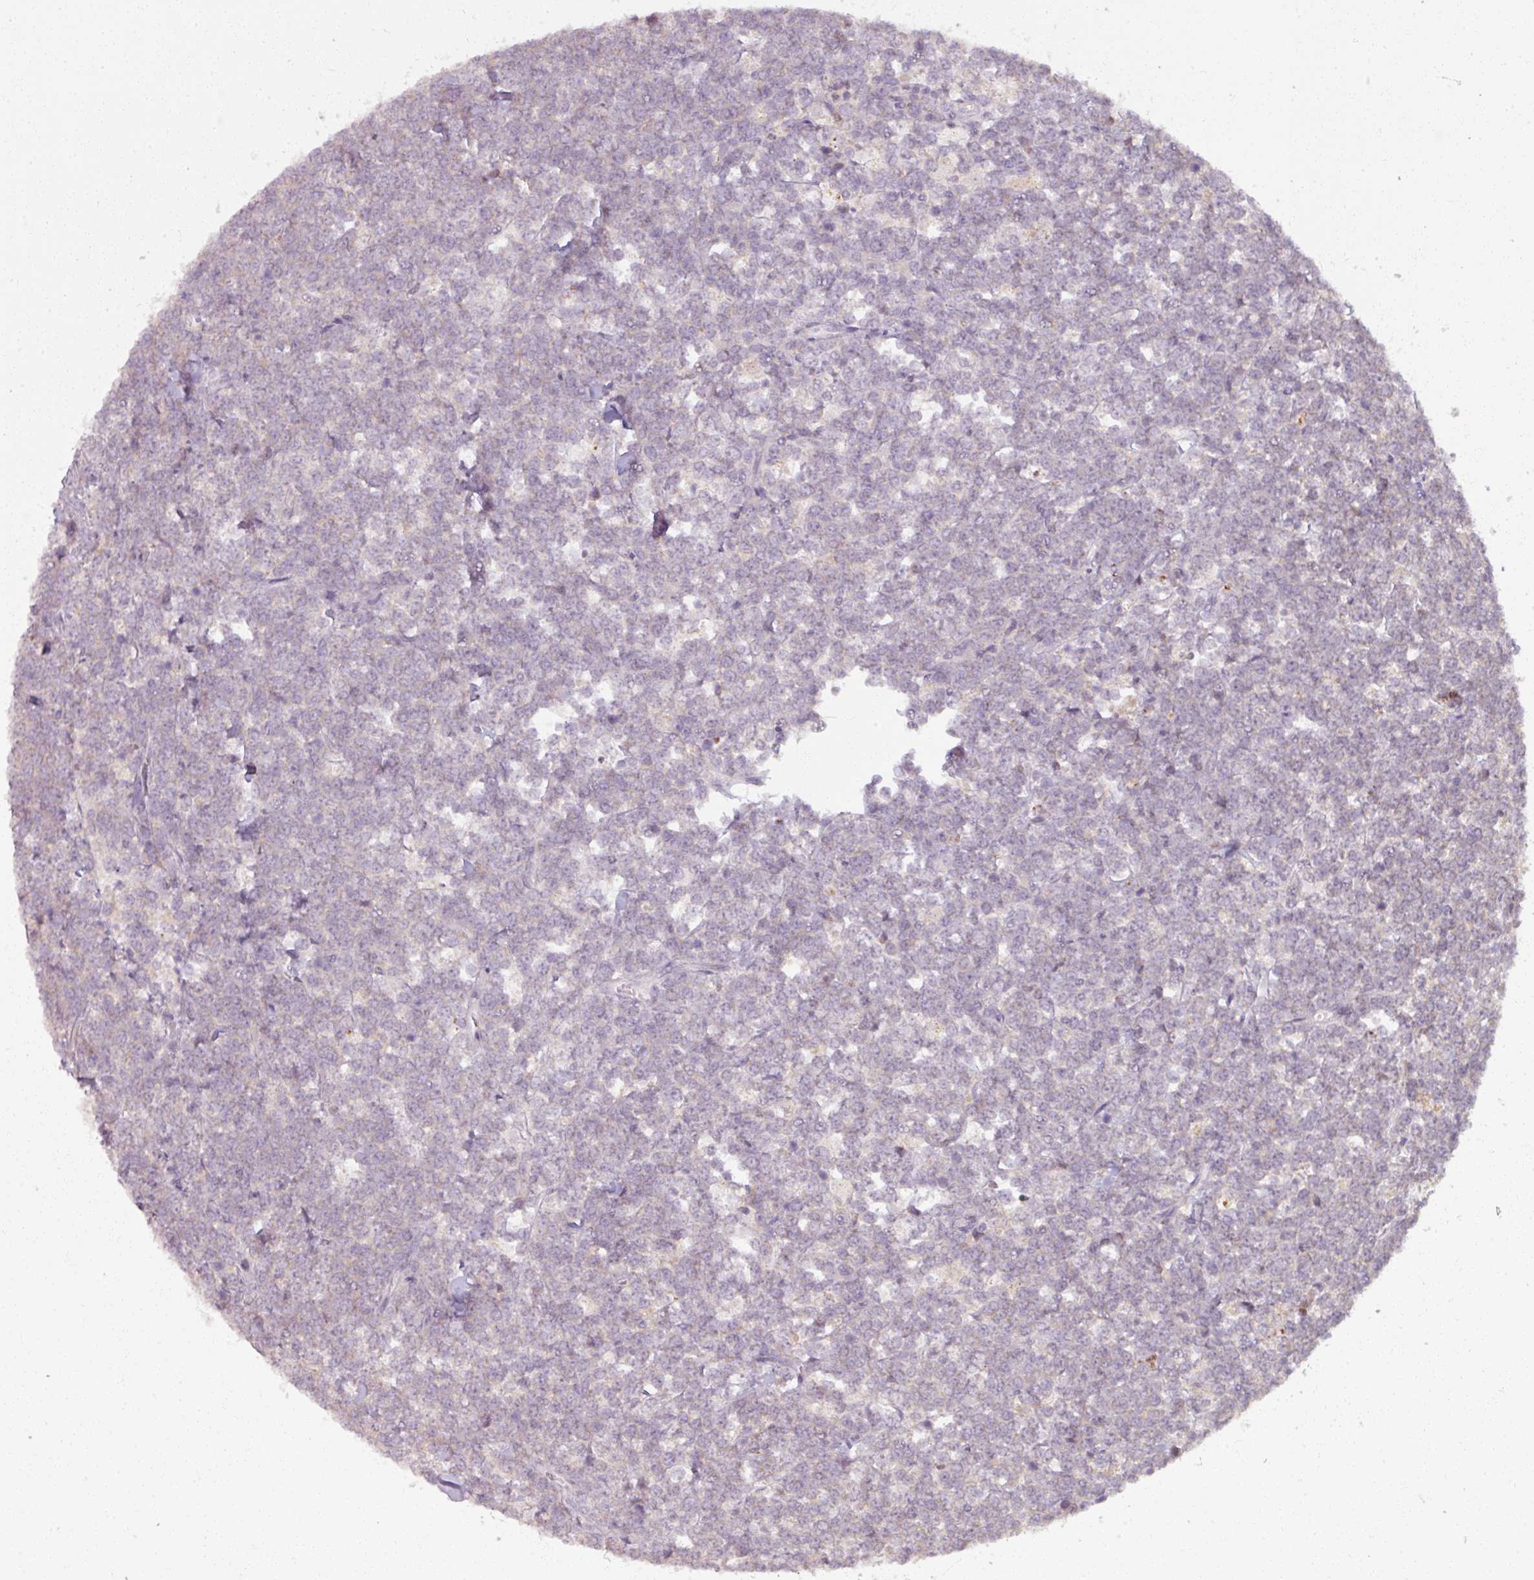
{"staining": {"intensity": "negative", "quantity": "none", "location": "none"}, "tissue": "lymphoma", "cell_type": "Tumor cells", "image_type": "cancer", "snomed": [{"axis": "morphology", "description": "Malignant lymphoma, non-Hodgkin's type, High grade"}, {"axis": "topography", "description": "Small intestine"}, {"axis": "topography", "description": "Colon"}], "caption": "Immunohistochemistry (IHC) image of human high-grade malignant lymphoma, non-Hodgkin's type stained for a protein (brown), which exhibits no expression in tumor cells.", "gene": "PNMA6A", "patient": {"sex": "male", "age": 8}}